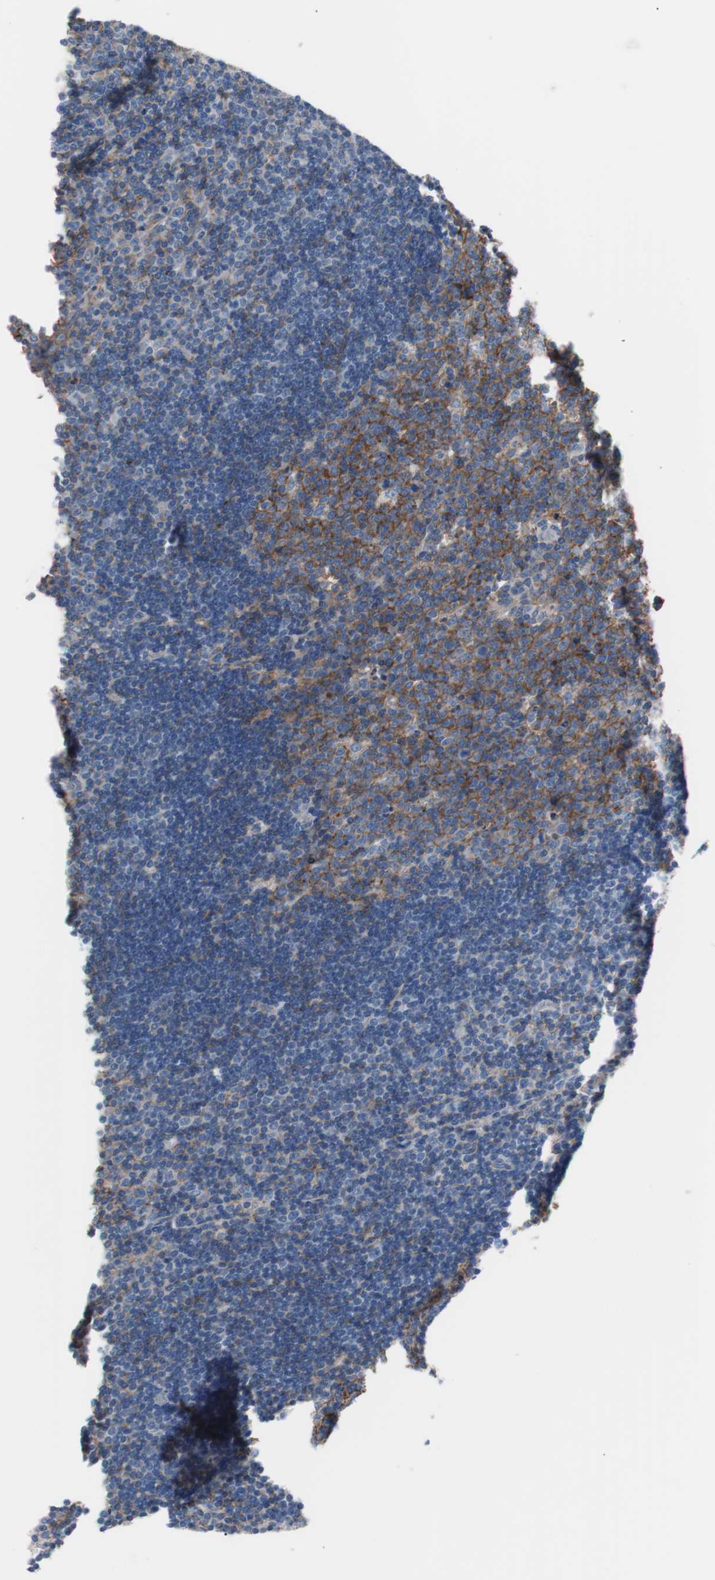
{"staining": {"intensity": "moderate", "quantity": ">75%", "location": "cytoplasmic/membranous"}, "tissue": "lymph node", "cell_type": "Germinal center cells", "image_type": "normal", "snomed": [{"axis": "morphology", "description": "Normal tissue, NOS"}, {"axis": "topography", "description": "Lymph node"}, {"axis": "topography", "description": "Salivary gland"}], "caption": "This is an image of immunohistochemistry staining of normal lymph node, which shows moderate expression in the cytoplasmic/membranous of germinal center cells.", "gene": "CD81", "patient": {"sex": "male", "age": 8}}